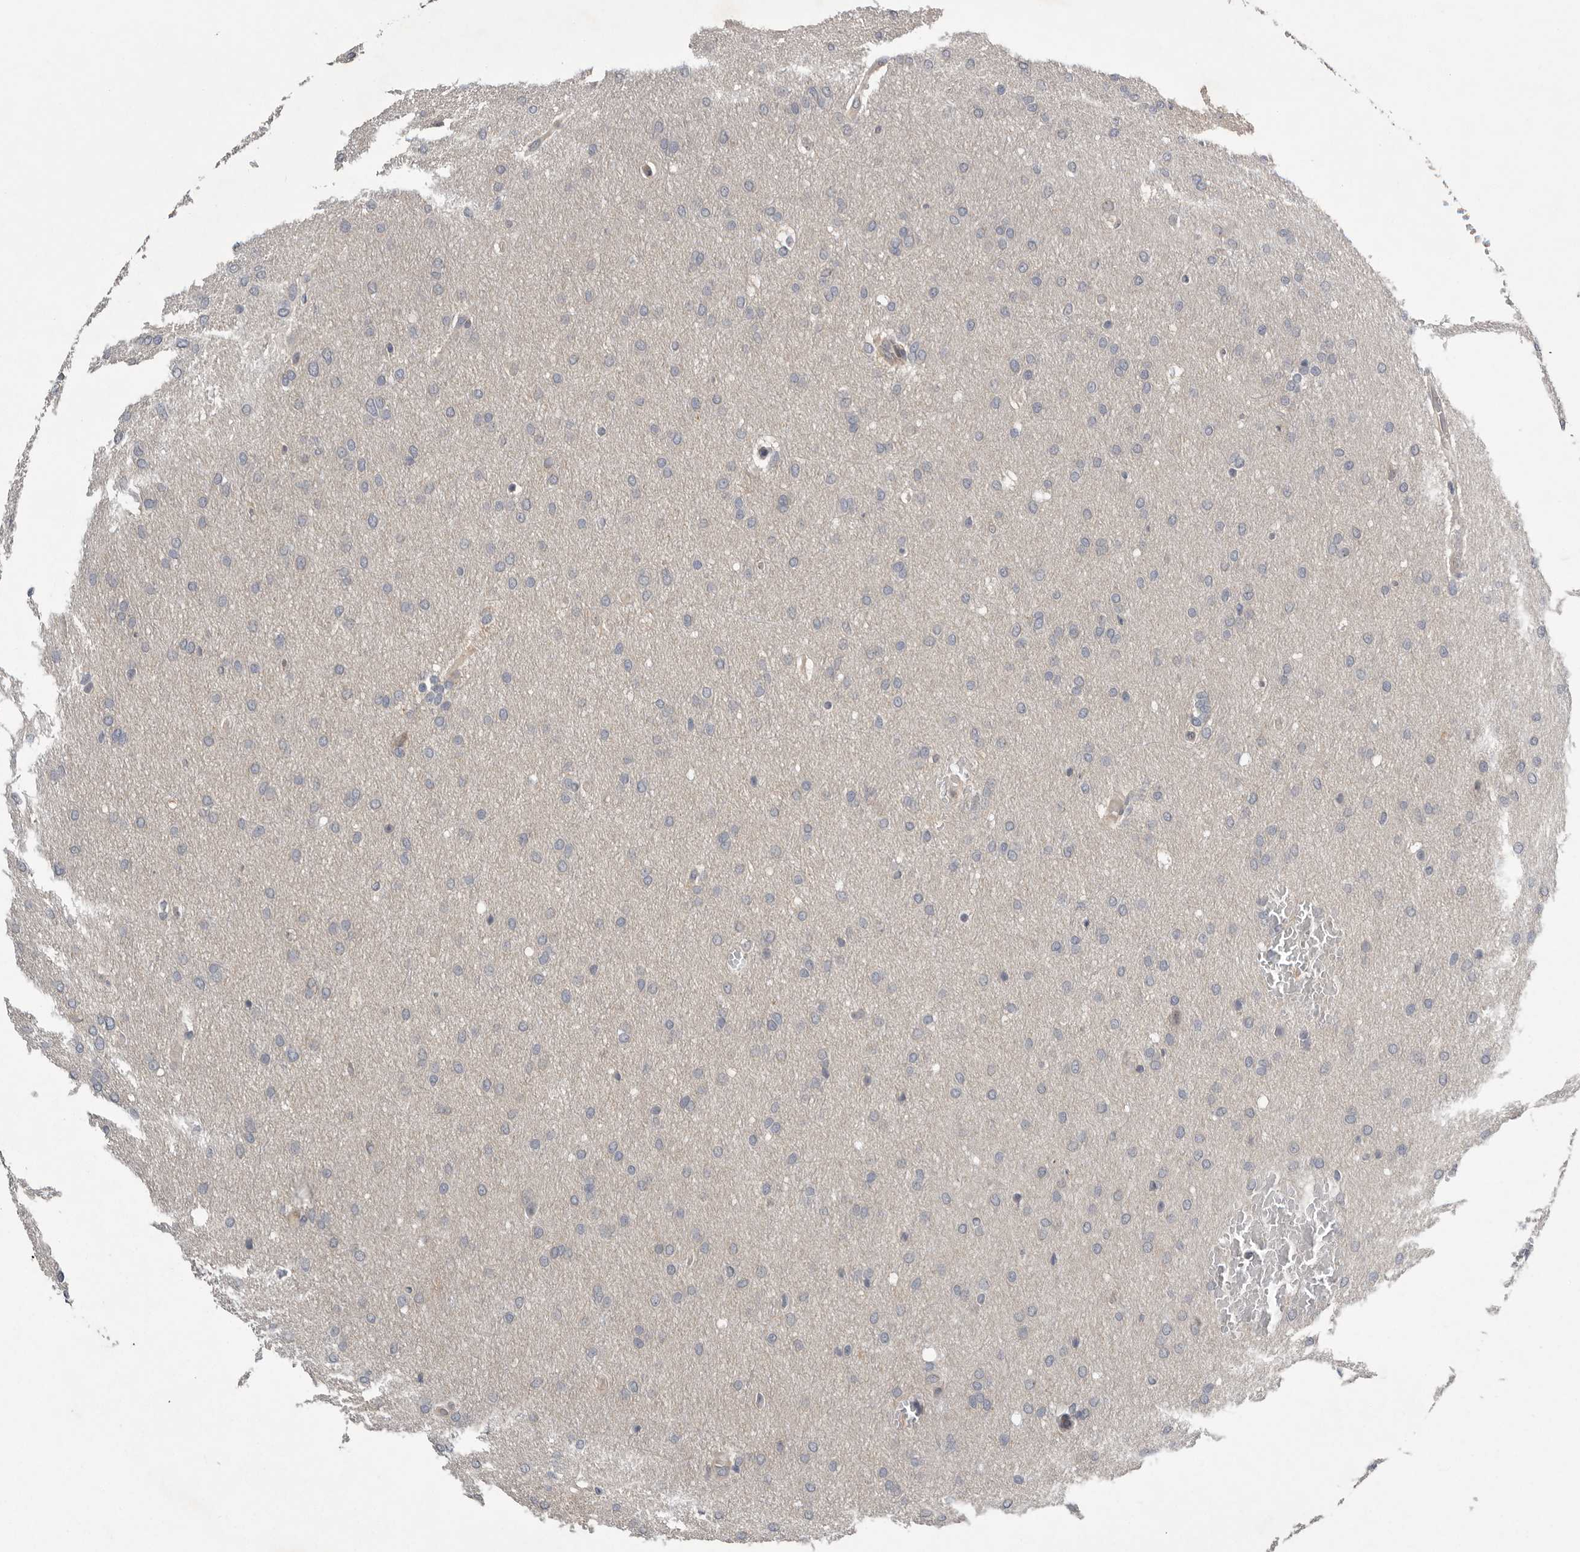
{"staining": {"intensity": "negative", "quantity": "none", "location": "none"}, "tissue": "glioma", "cell_type": "Tumor cells", "image_type": "cancer", "snomed": [{"axis": "morphology", "description": "Glioma, malignant, Low grade"}, {"axis": "topography", "description": "Brain"}], "caption": "This is an IHC micrograph of glioma. There is no positivity in tumor cells.", "gene": "RALGPS2", "patient": {"sex": "female", "age": 37}}